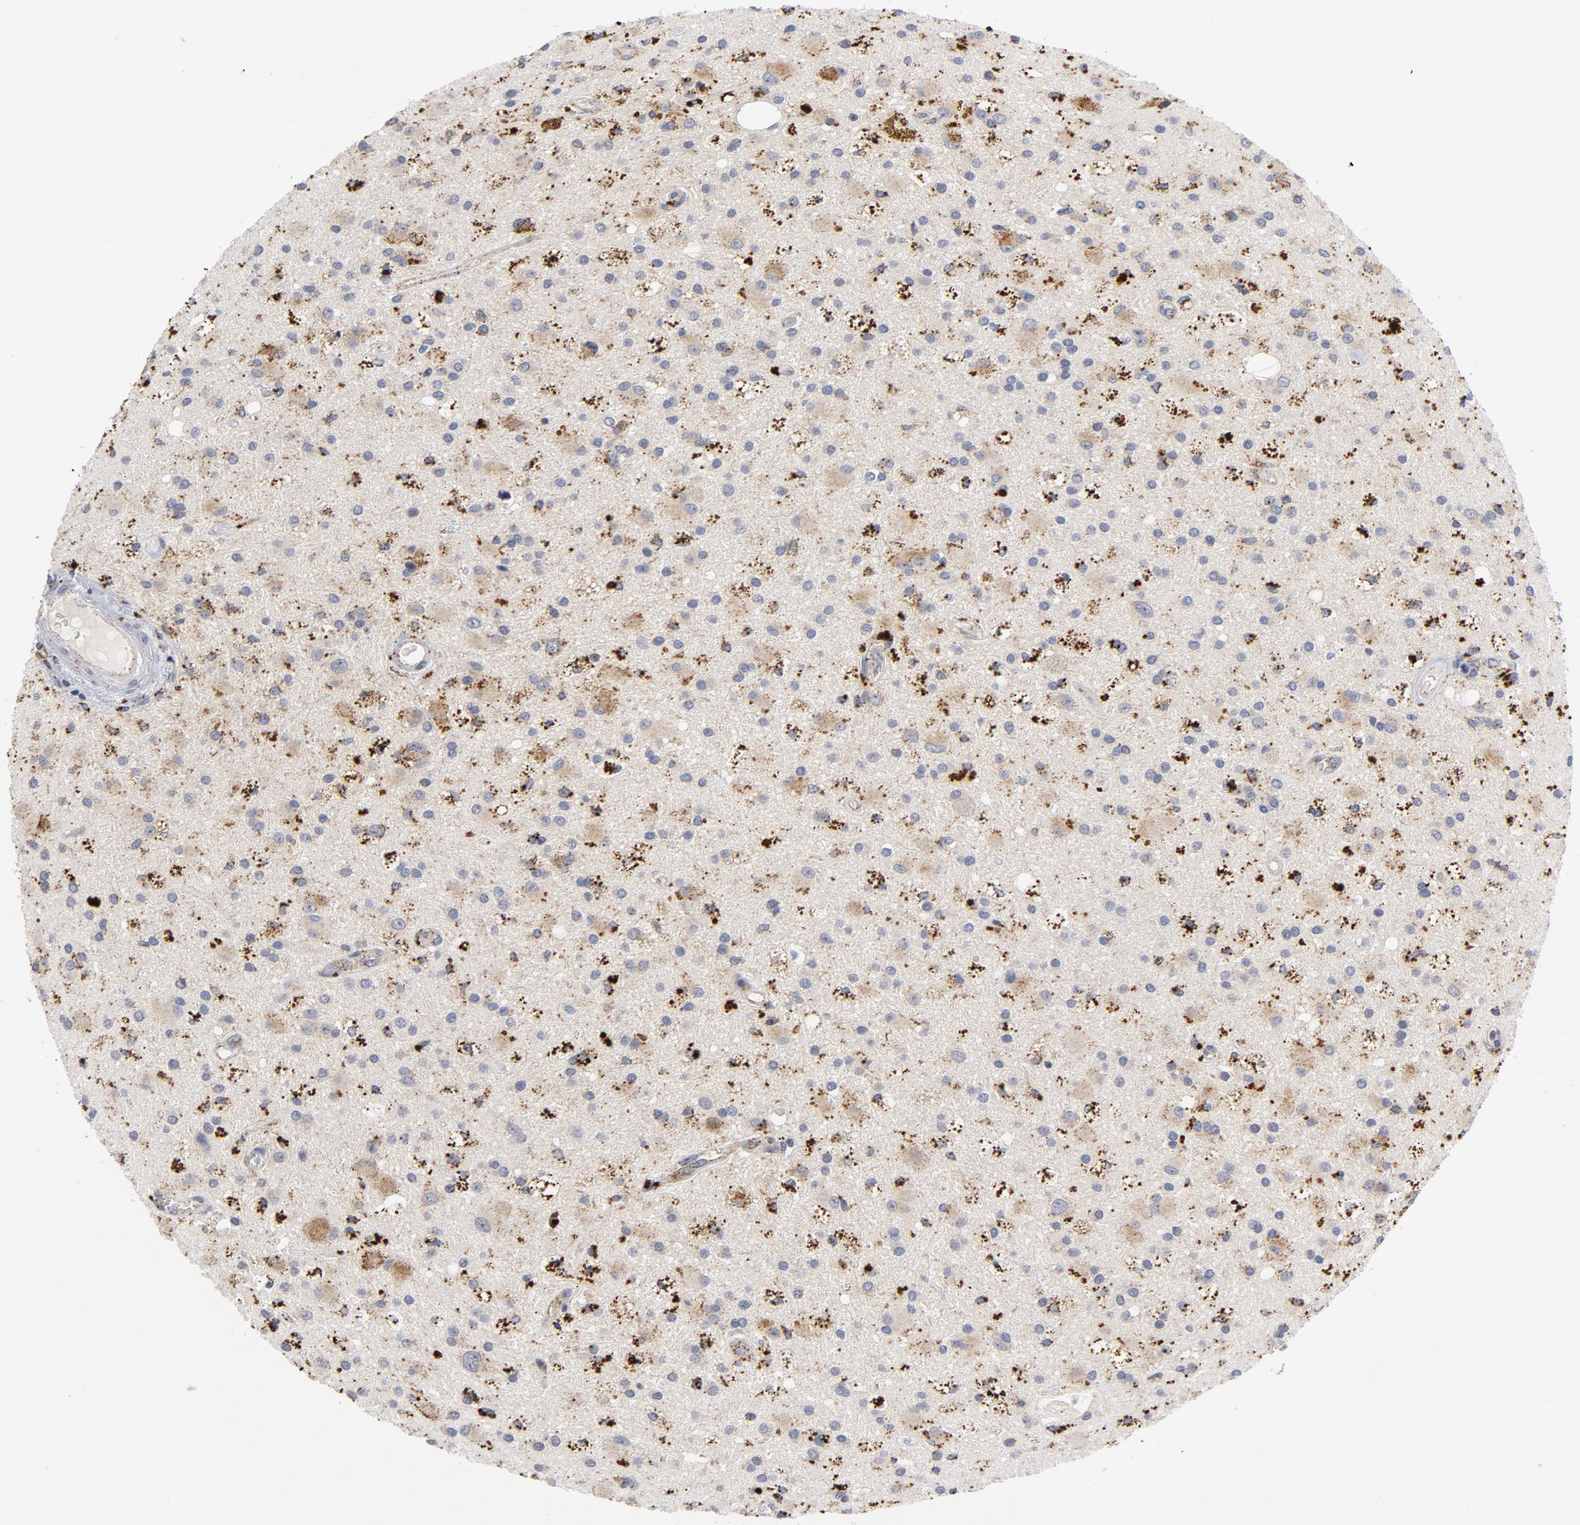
{"staining": {"intensity": "strong", "quantity": "25%-75%", "location": "cytoplasmic/membranous"}, "tissue": "glioma", "cell_type": "Tumor cells", "image_type": "cancer", "snomed": [{"axis": "morphology", "description": "Glioma, malignant, Low grade"}, {"axis": "topography", "description": "Brain"}], "caption": "Approximately 25%-75% of tumor cells in malignant glioma (low-grade) show strong cytoplasmic/membranous protein positivity as visualized by brown immunohistochemical staining.", "gene": "AKT2", "patient": {"sex": "male", "age": 58}}